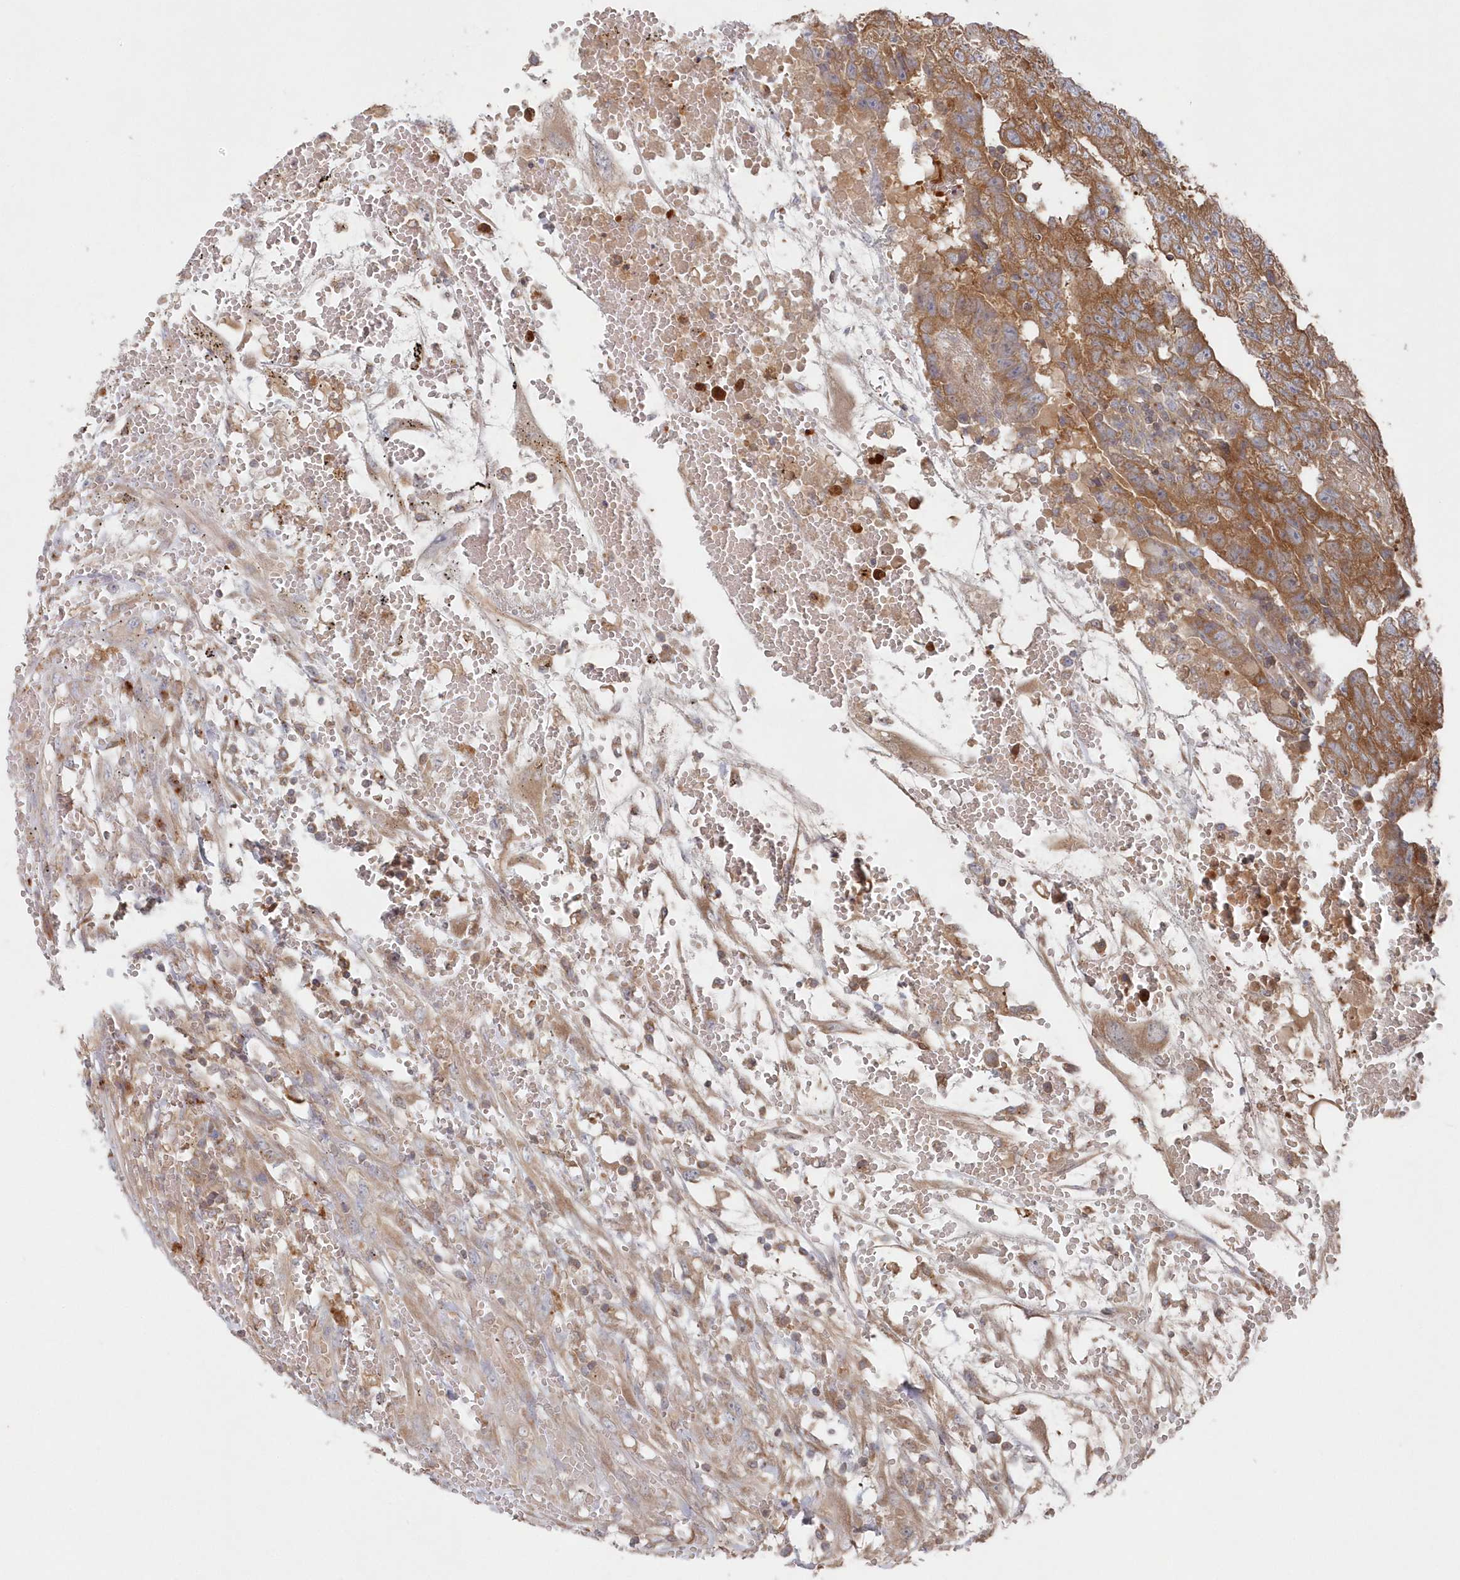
{"staining": {"intensity": "moderate", "quantity": ">75%", "location": "cytoplasmic/membranous"}, "tissue": "testis cancer", "cell_type": "Tumor cells", "image_type": "cancer", "snomed": [{"axis": "morphology", "description": "Carcinoma, Embryonal, NOS"}, {"axis": "topography", "description": "Testis"}], "caption": "Immunohistochemistry photomicrograph of human testis embryonal carcinoma stained for a protein (brown), which demonstrates medium levels of moderate cytoplasmic/membranous positivity in approximately >75% of tumor cells.", "gene": "ASNSD1", "patient": {"sex": "male", "age": 25}}